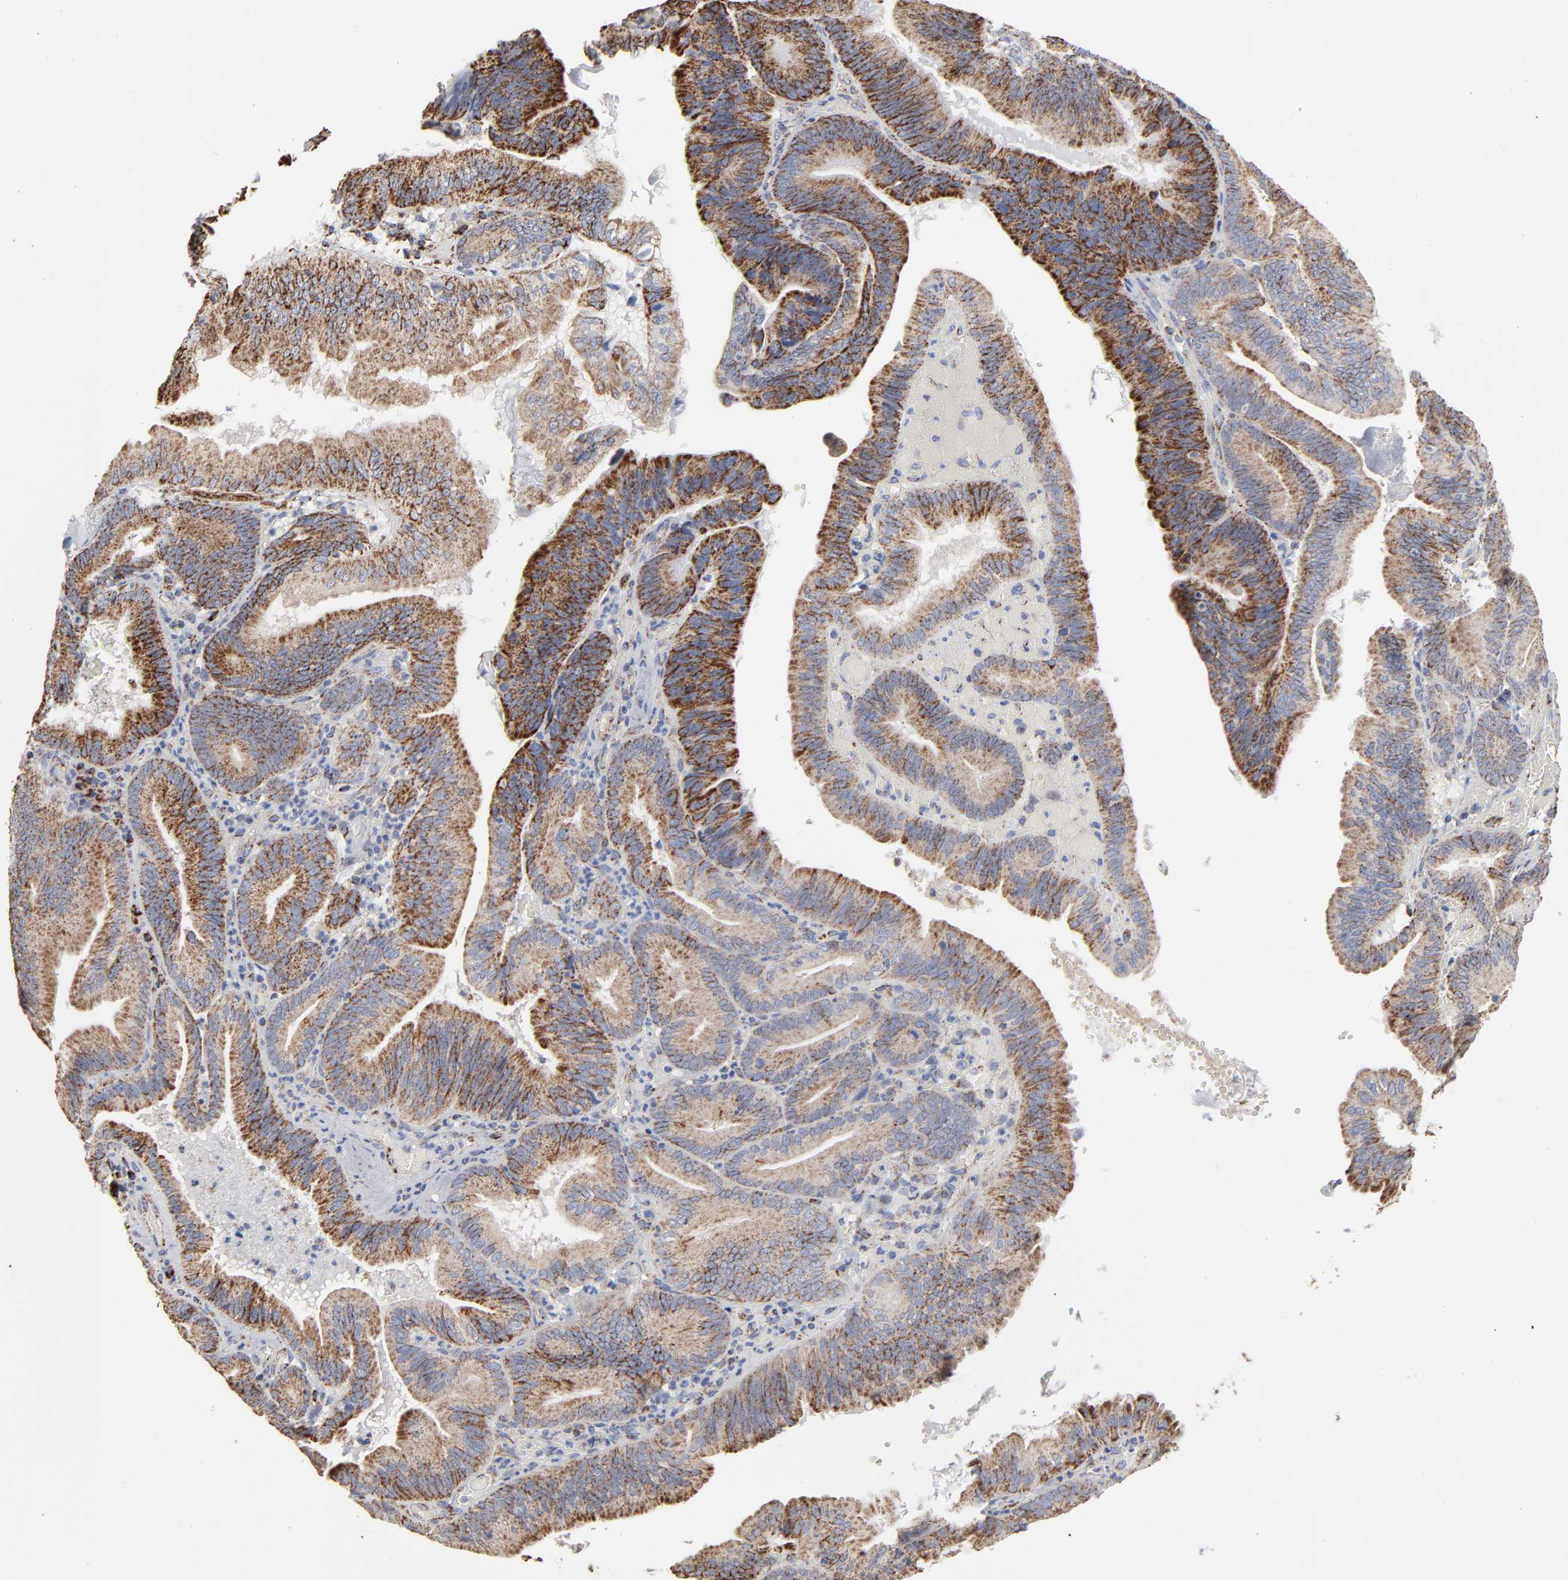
{"staining": {"intensity": "strong", "quantity": ">75%", "location": "cytoplasmic/membranous"}, "tissue": "pancreatic cancer", "cell_type": "Tumor cells", "image_type": "cancer", "snomed": [{"axis": "morphology", "description": "Adenocarcinoma, NOS"}, {"axis": "topography", "description": "Pancreas"}], "caption": "There is high levels of strong cytoplasmic/membranous staining in tumor cells of pancreatic cancer (adenocarcinoma), as demonstrated by immunohistochemical staining (brown color).", "gene": "UQCRC1", "patient": {"sex": "male", "age": 82}}